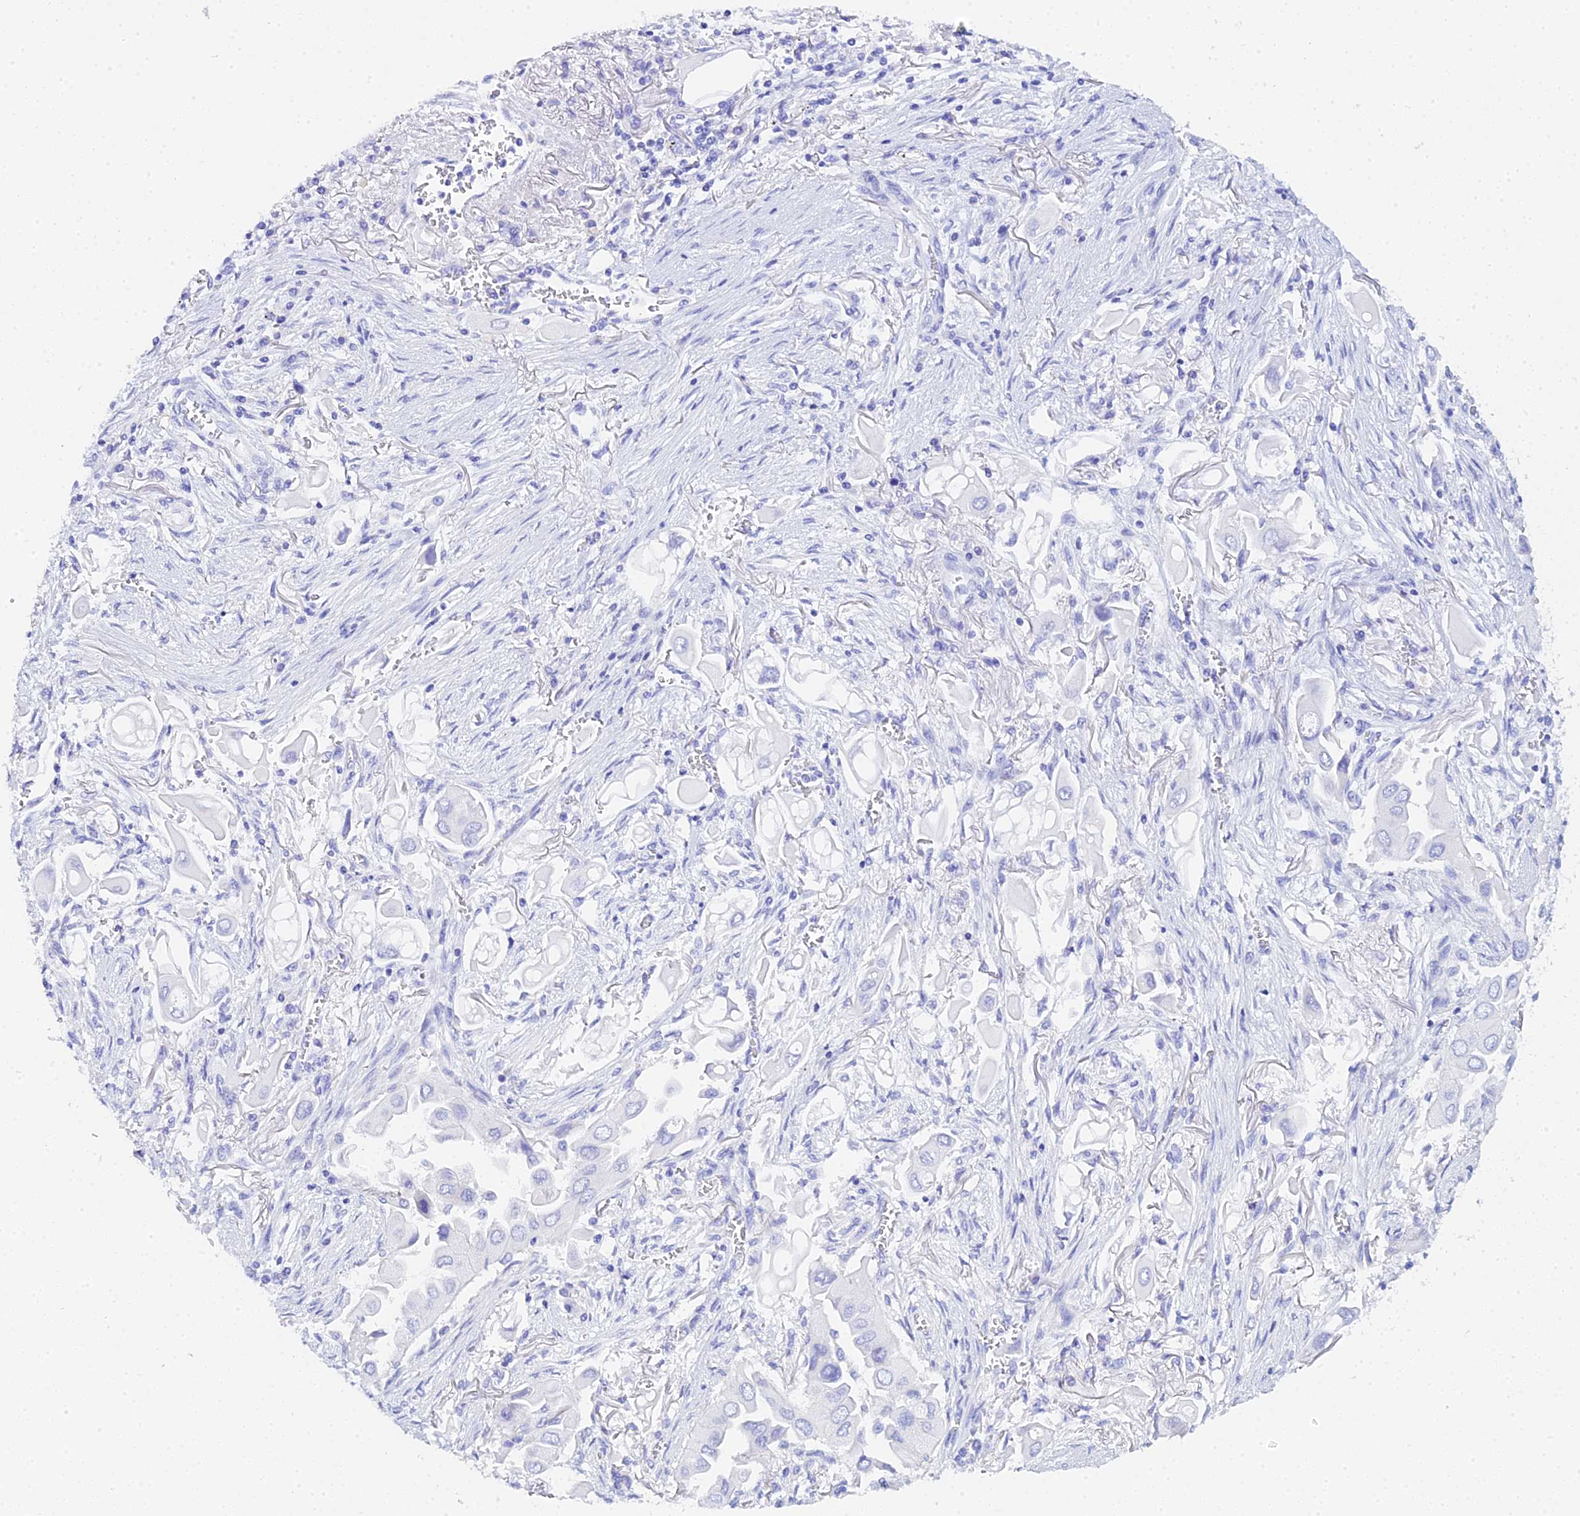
{"staining": {"intensity": "negative", "quantity": "none", "location": "none"}, "tissue": "lung cancer", "cell_type": "Tumor cells", "image_type": "cancer", "snomed": [{"axis": "morphology", "description": "Adenocarcinoma, NOS"}, {"axis": "topography", "description": "Lung"}], "caption": "This is an IHC micrograph of human lung adenocarcinoma. There is no positivity in tumor cells.", "gene": "CELA3A", "patient": {"sex": "female", "age": 76}}